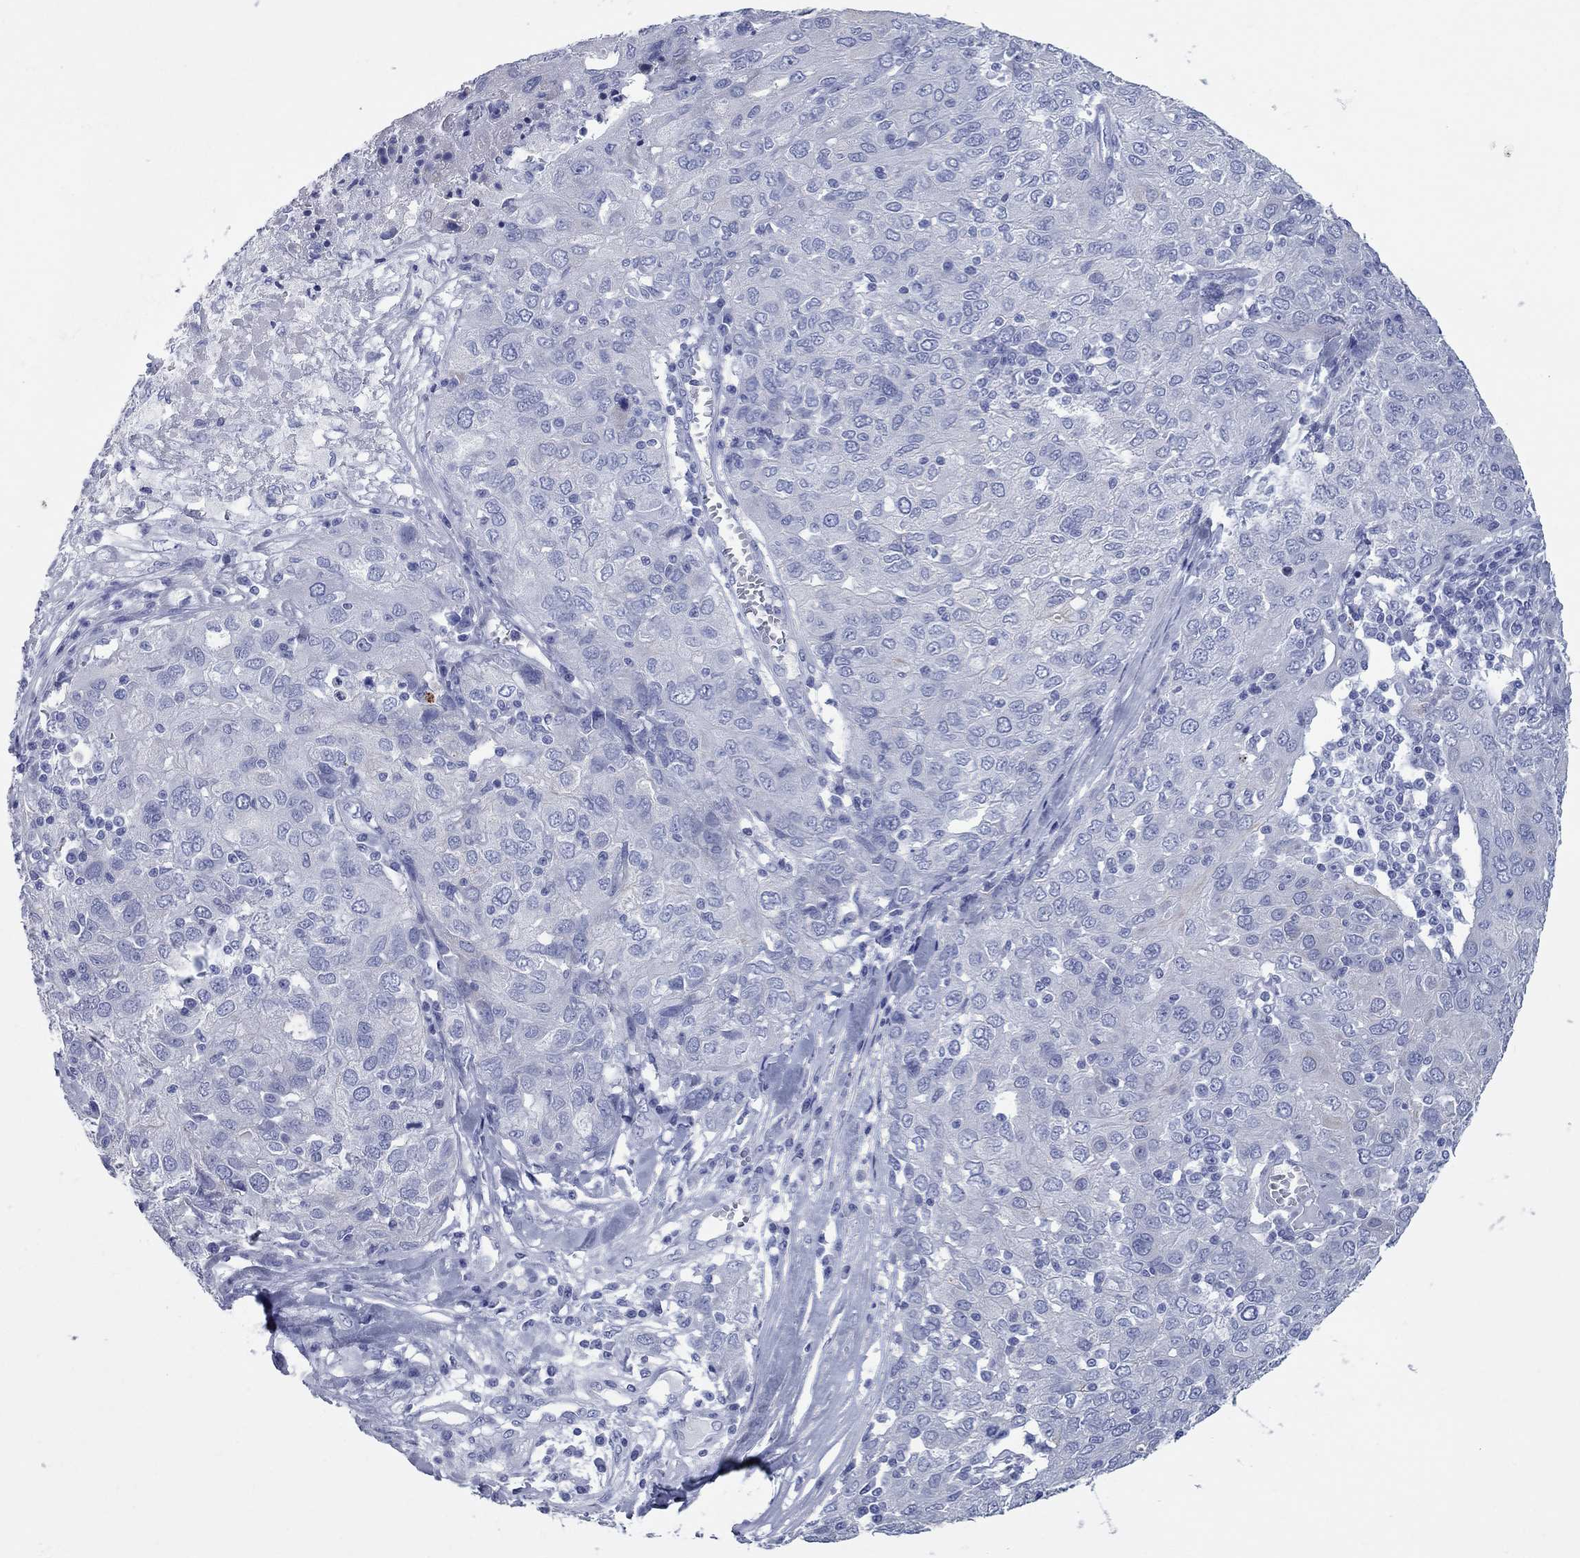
{"staining": {"intensity": "negative", "quantity": "none", "location": "none"}, "tissue": "ovarian cancer", "cell_type": "Tumor cells", "image_type": "cancer", "snomed": [{"axis": "morphology", "description": "Carcinoma, endometroid"}, {"axis": "topography", "description": "Ovary"}], "caption": "DAB immunohistochemical staining of human ovarian cancer (endometroid carcinoma) reveals no significant staining in tumor cells.", "gene": "CCNA1", "patient": {"sex": "female", "age": 50}}